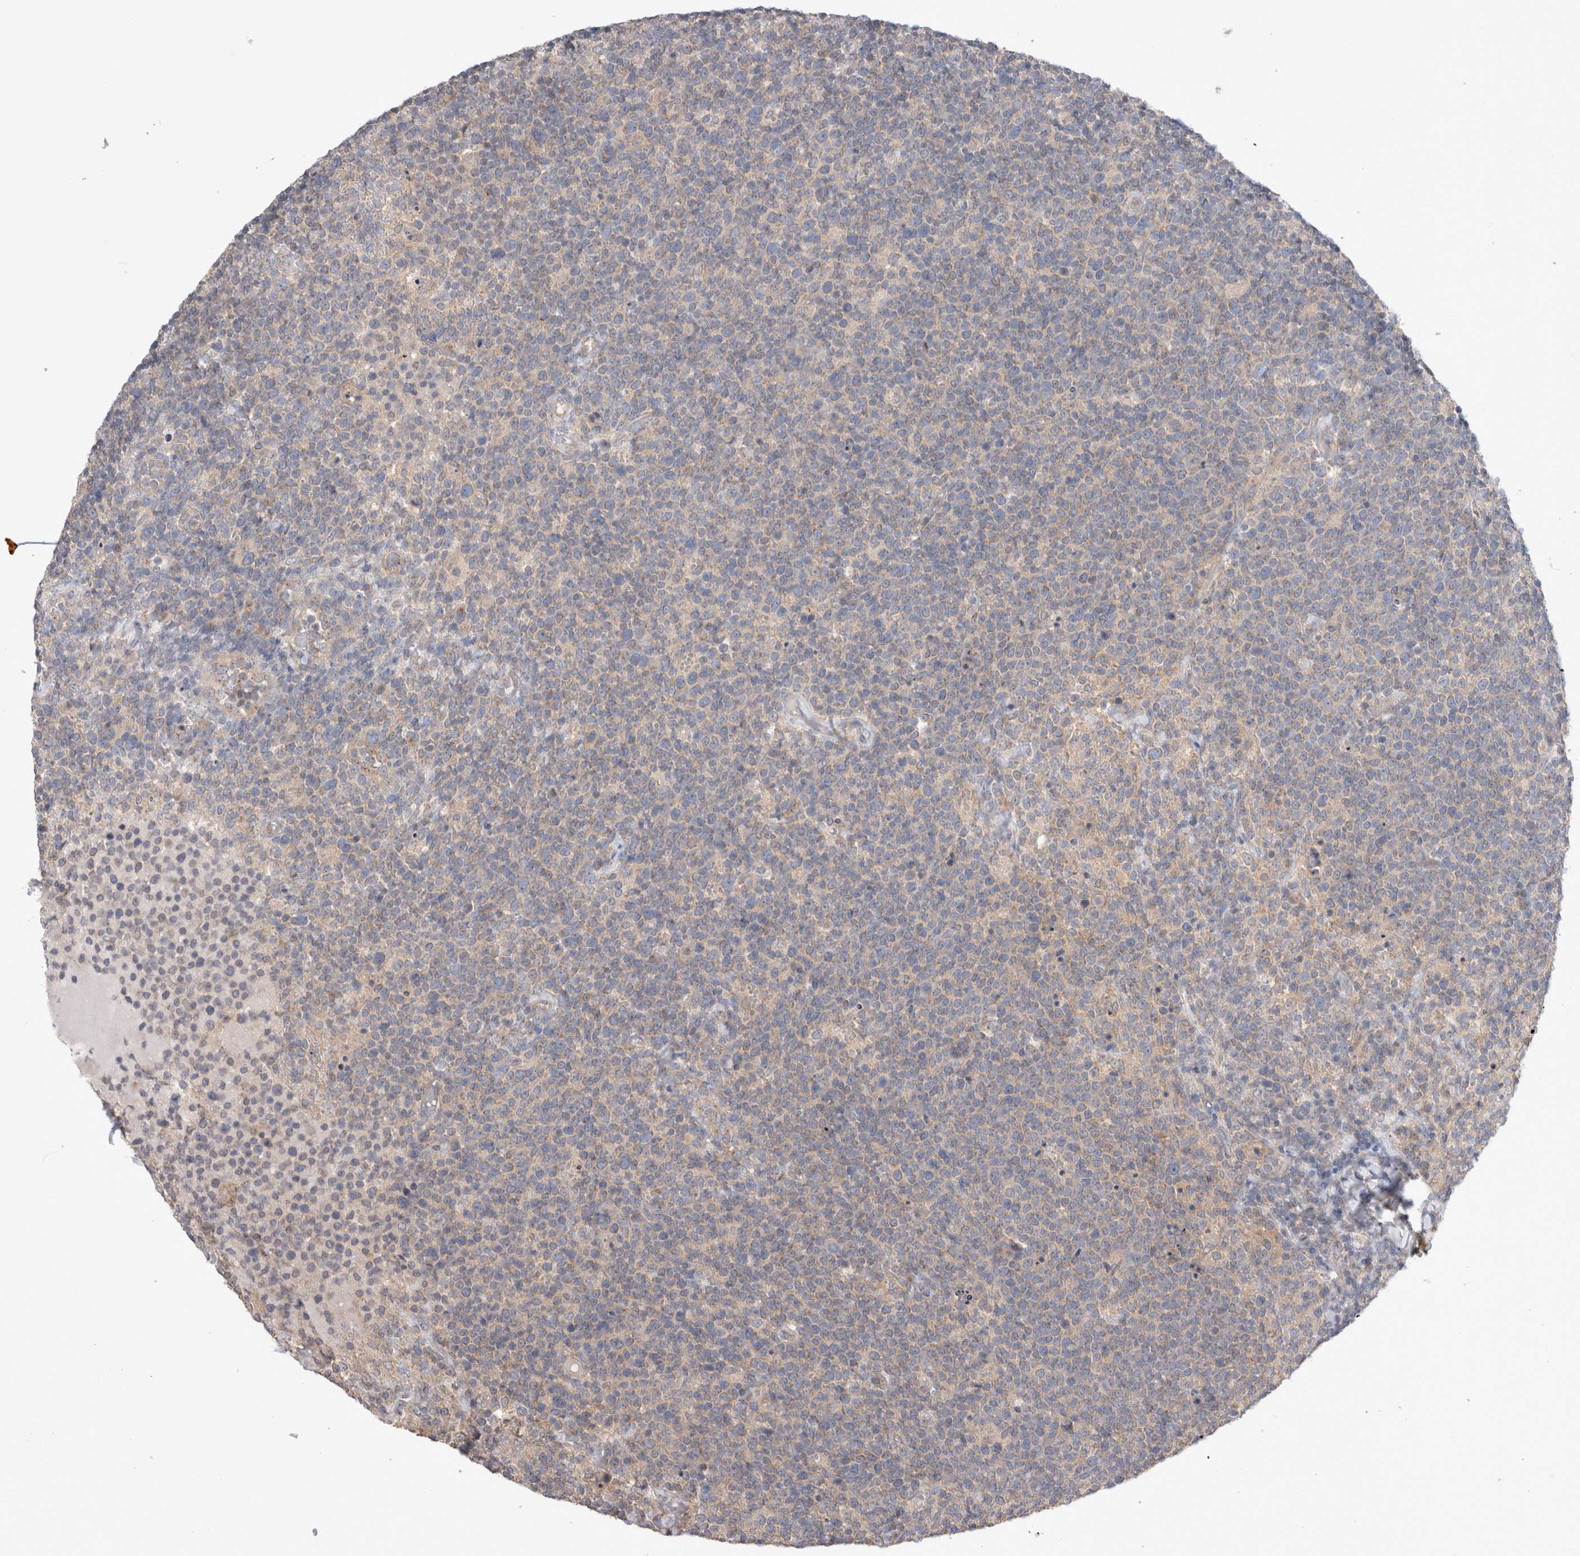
{"staining": {"intensity": "negative", "quantity": "none", "location": "none"}, "tissue": "lymphoma", "cell_type": "Tumor cells", "image_type": "cancer", "snomed": [{"axis": "morphology", "description": "Malignant lymphoma, non-Hodgkin's type, High grade"}, {"axis": "topography", "description": "Lymph node"}], "caption": "High power microscopy histopathology image of an IHC micrograph of high-grade malignant lymphoma, non-Hodgkin's type, revealing no significant expression in tumor cells. Nuclei are stained in blue.", "gene": "IFT74", "patient": {"sex": "male", "age": 61}}